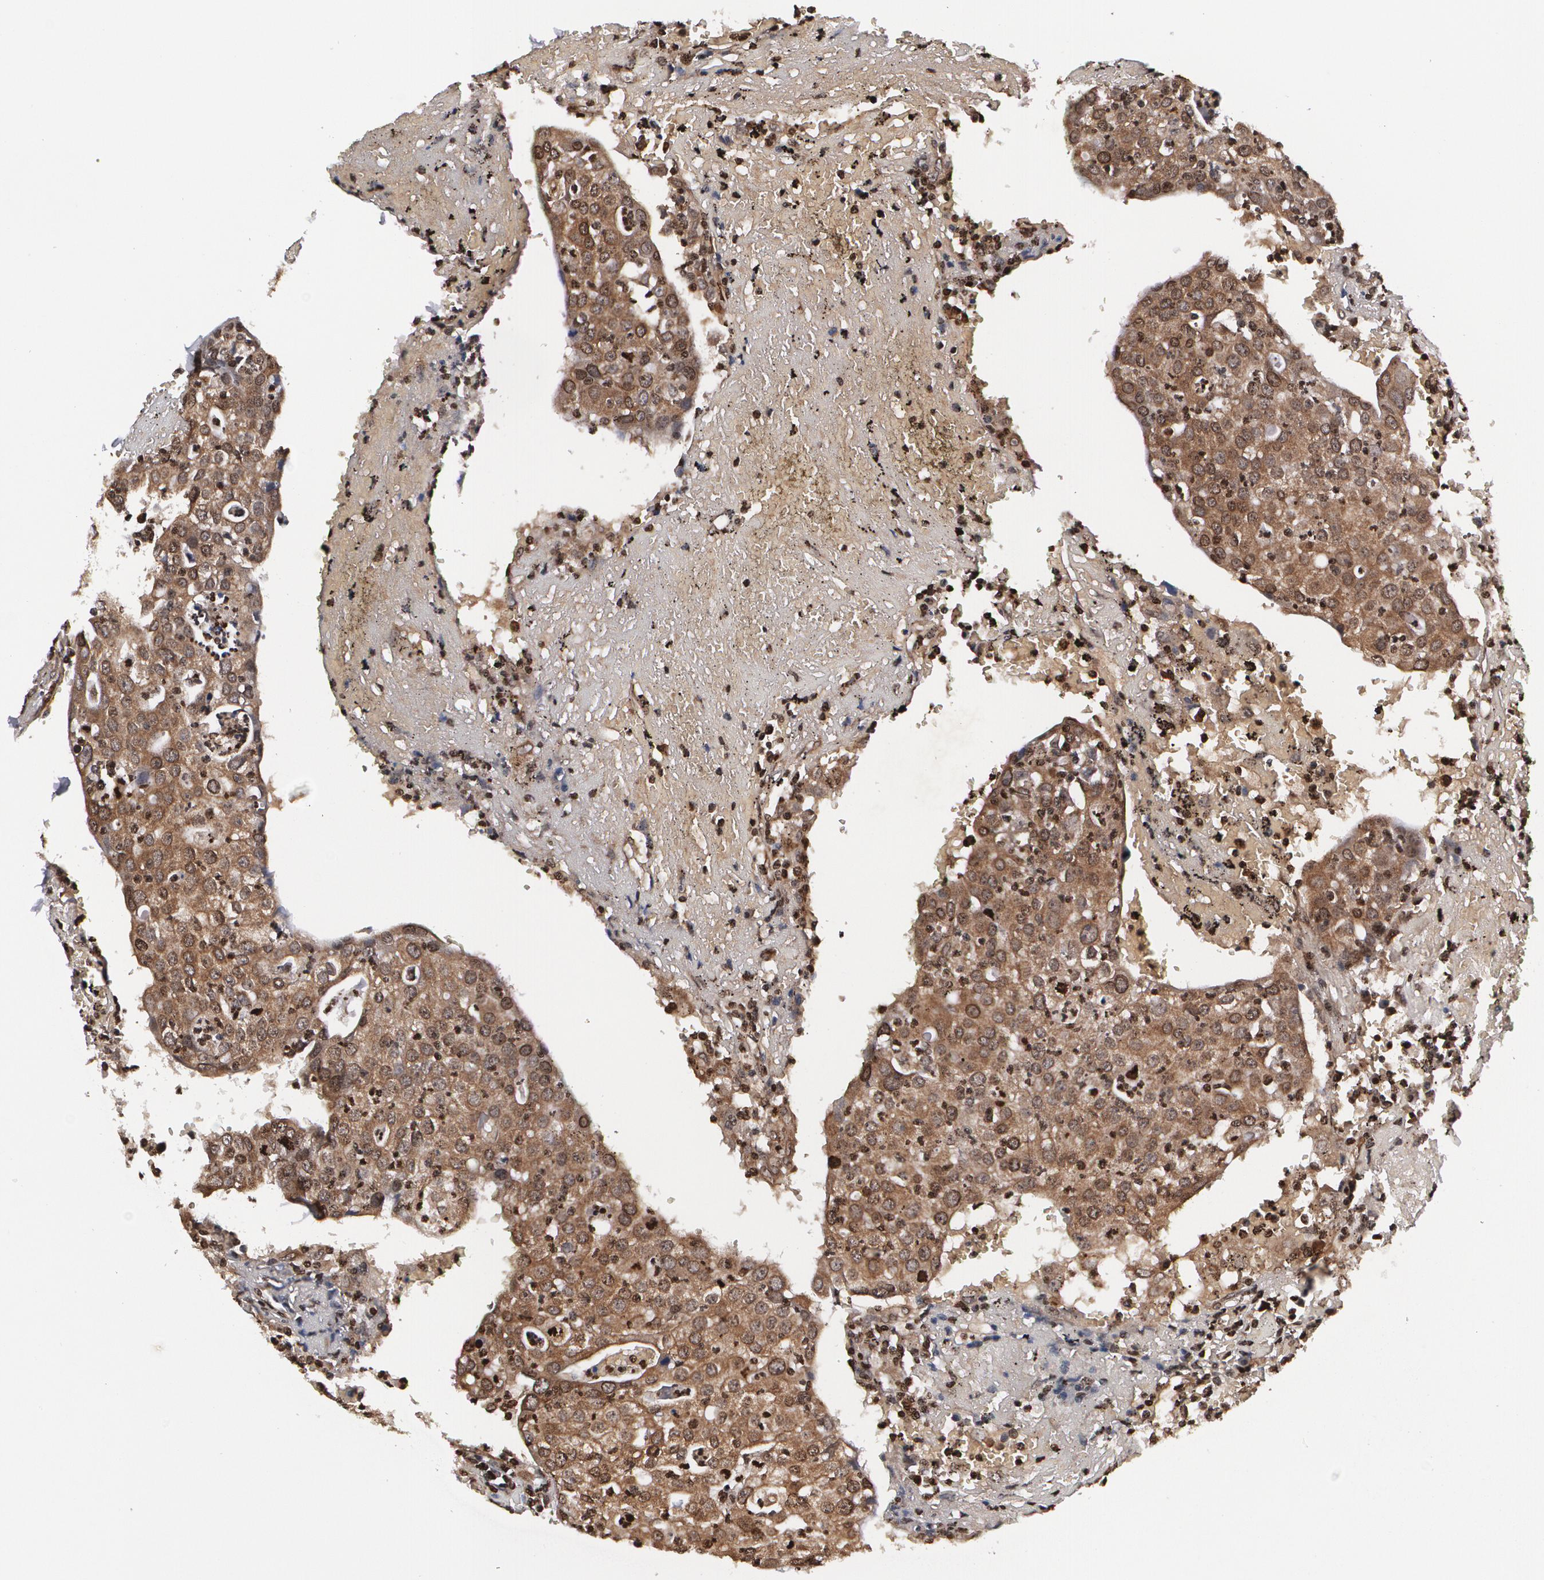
{"staining": {"intensity": "moderate", "quantity": ">75%", "location": "cytoplasmic/membranous,nuclear"}, "tissue": "head and neck cancer", "cell_type": "Tumor cells", "image_type": "cancer", "snomed": [{"axis": "morphology", "description": "Adenocarcinoma, NOS"}, {"axis": "topography", "description": "Salivary gland"}, {"axis": "topography", "description": "Head-Neck"}], "caption": "About >75% of tumor cells in human adenocarcinoma (head and neck) exhibit moderate cytoplasmic/membranous and nuclear protein expression as visualized by brown immunohistochemical staining.", "gene": "MVP", "patient": {"sex": "female", "age": 65}}